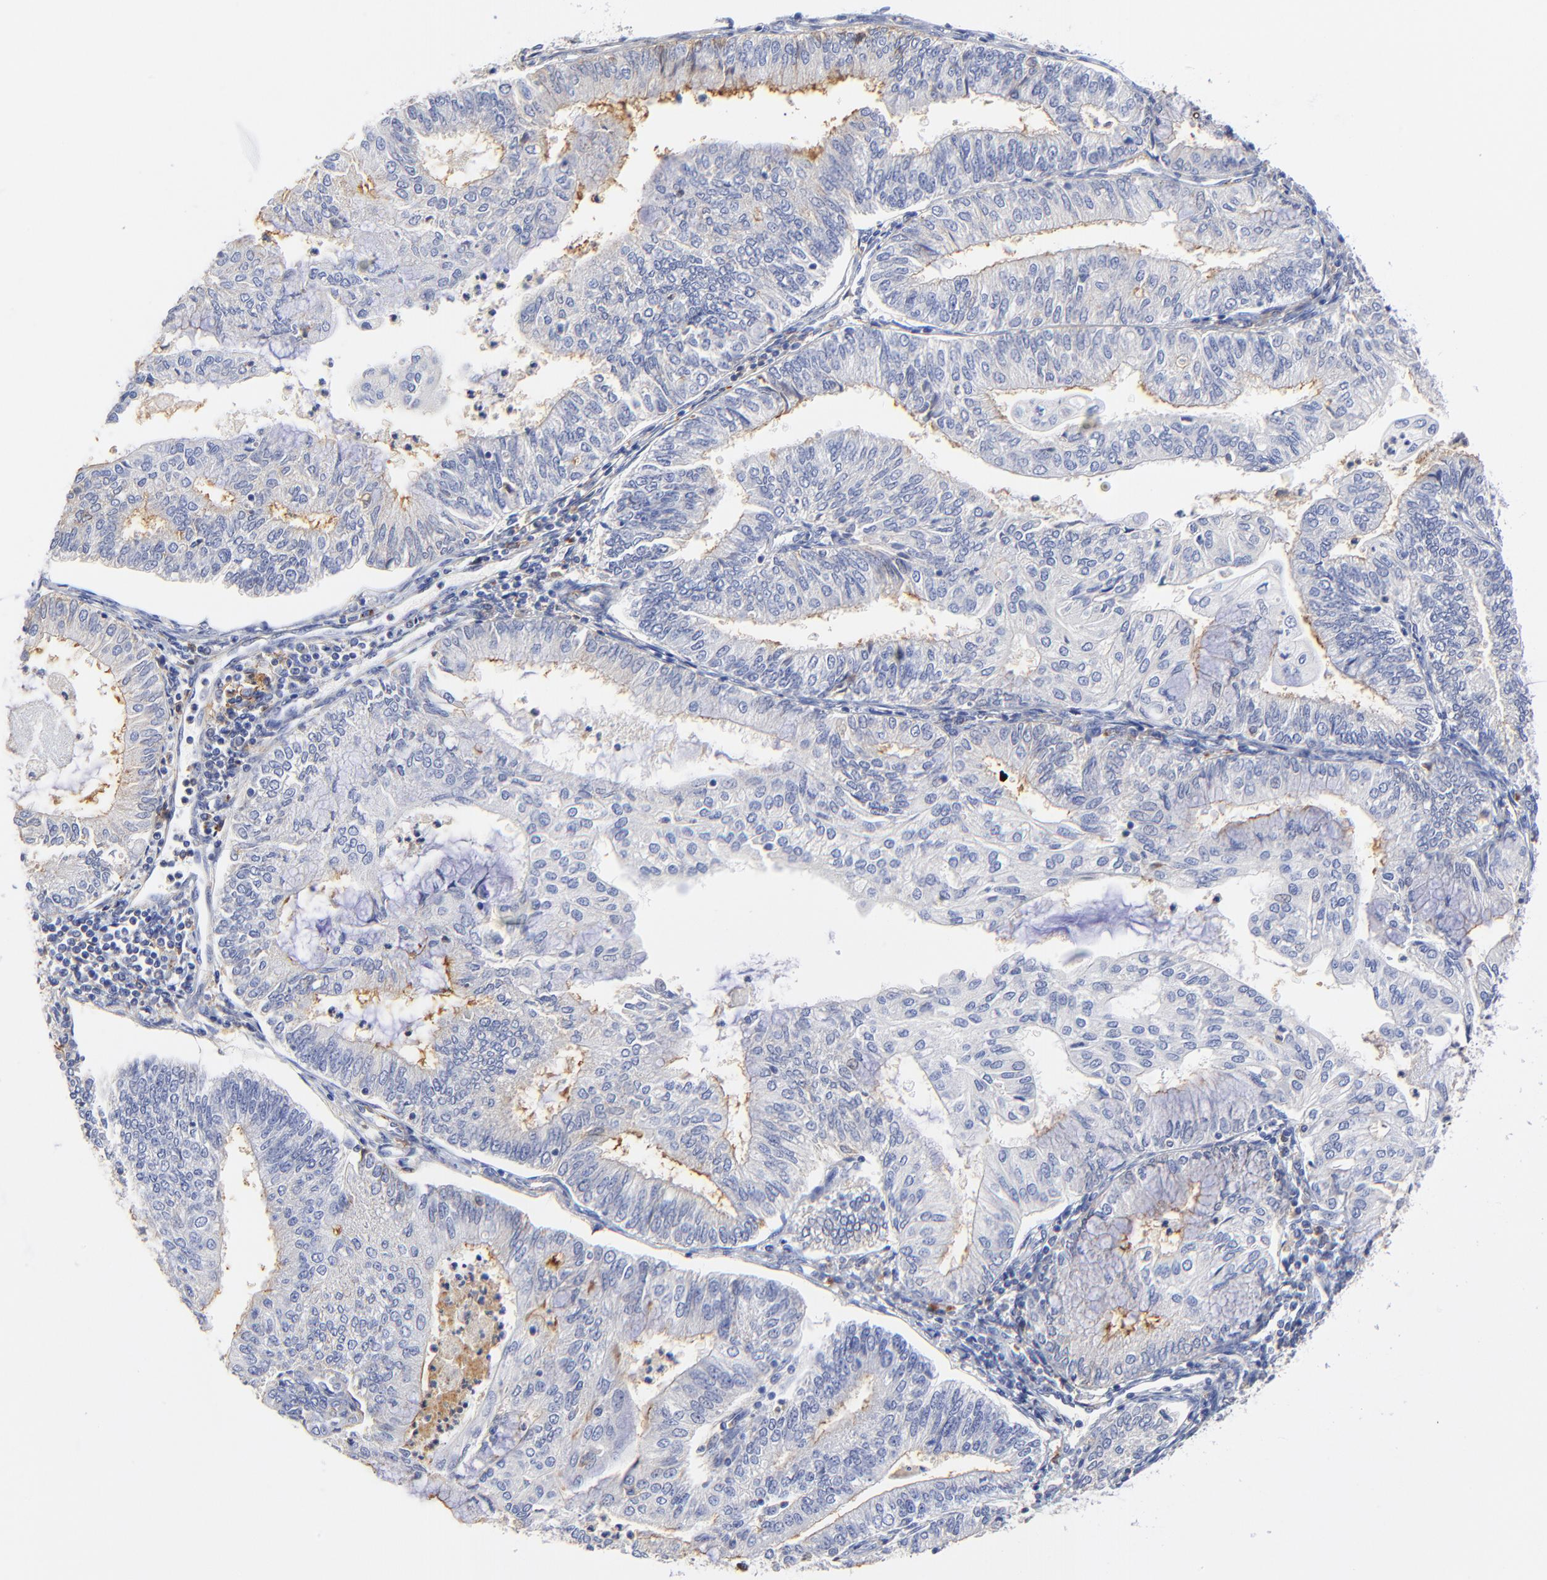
{"staining": {"intensity": "negative", "quantity": "none", "location": "none"}, "tissue": "endometrial cancer", "cell_type": "Tumor cells", "image_type": "cancer", "snomed": [{"axis": "morphology", "description": "Adenocarcinoma, NOS"}, {"axis": "topography", "description": "Endometrium"}], "caption": "Human adenocarcinoma (endometrial) stained for a protein using IHC exhibits no expression in tumor cells.", "gene": "MDGA2", "patient": {"sex": "female", "age": 59}}